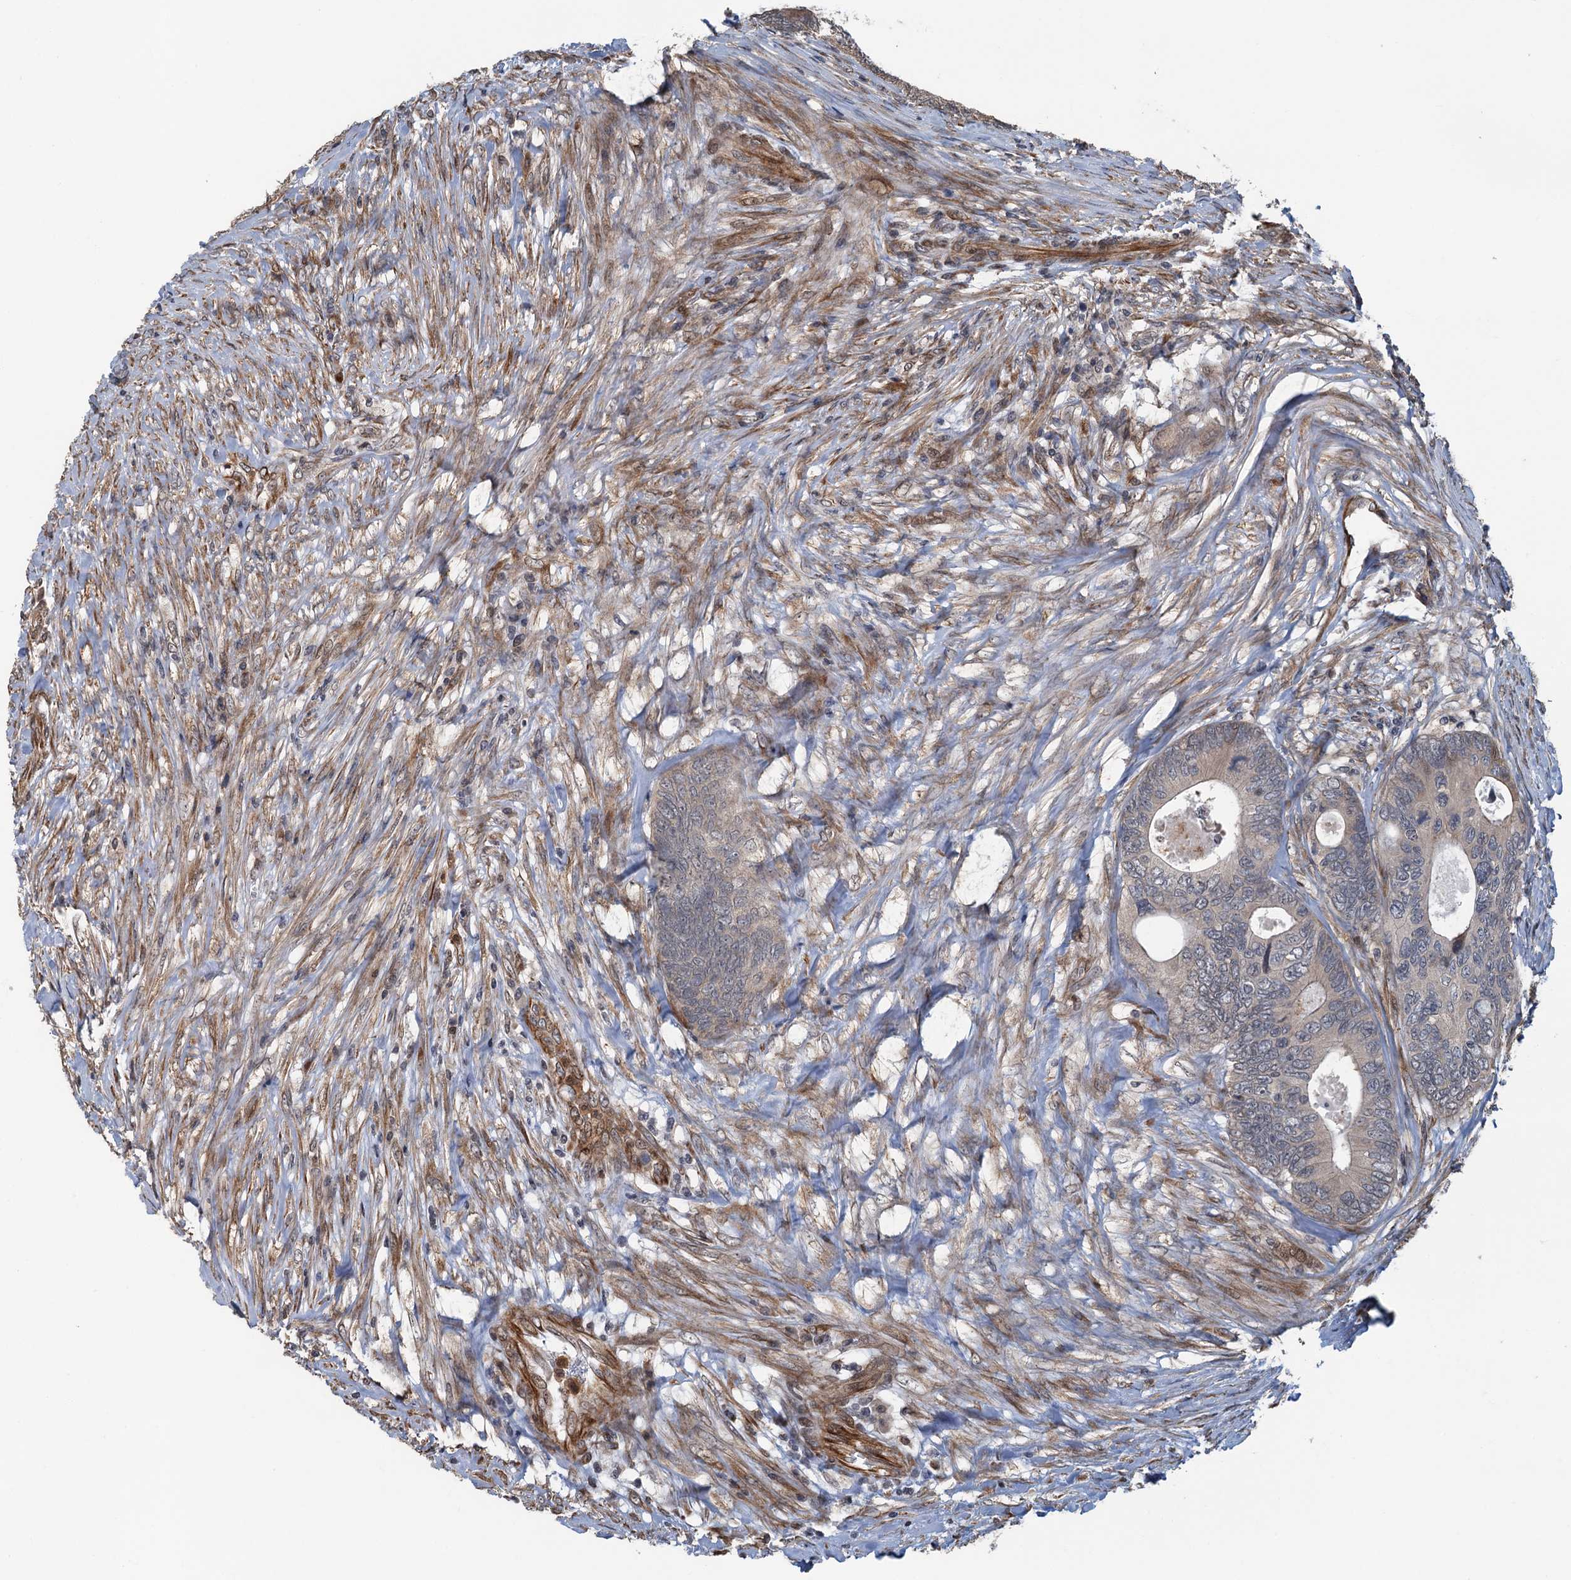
{"staining": {"intensity": "negative", "quantity": "none", "location": "none"}, "tissue": "colorectal cancer", "cell_type": "Tumor cells", "image_type": "cancer", "snomed": [{"axis": "morphology", "description": "Adenocarcinoma, NOS"}, {"axis": "topography", "description": "Colon"}], "caption": "A high-resolution histopathology image shows immunohistochemistry staining of colorectal cancer (adenocarcinoma), which exhibits no significant expression in tumor cells.", "gene": "WHAMM", "patient": {"sex": "female", "age": 67}}